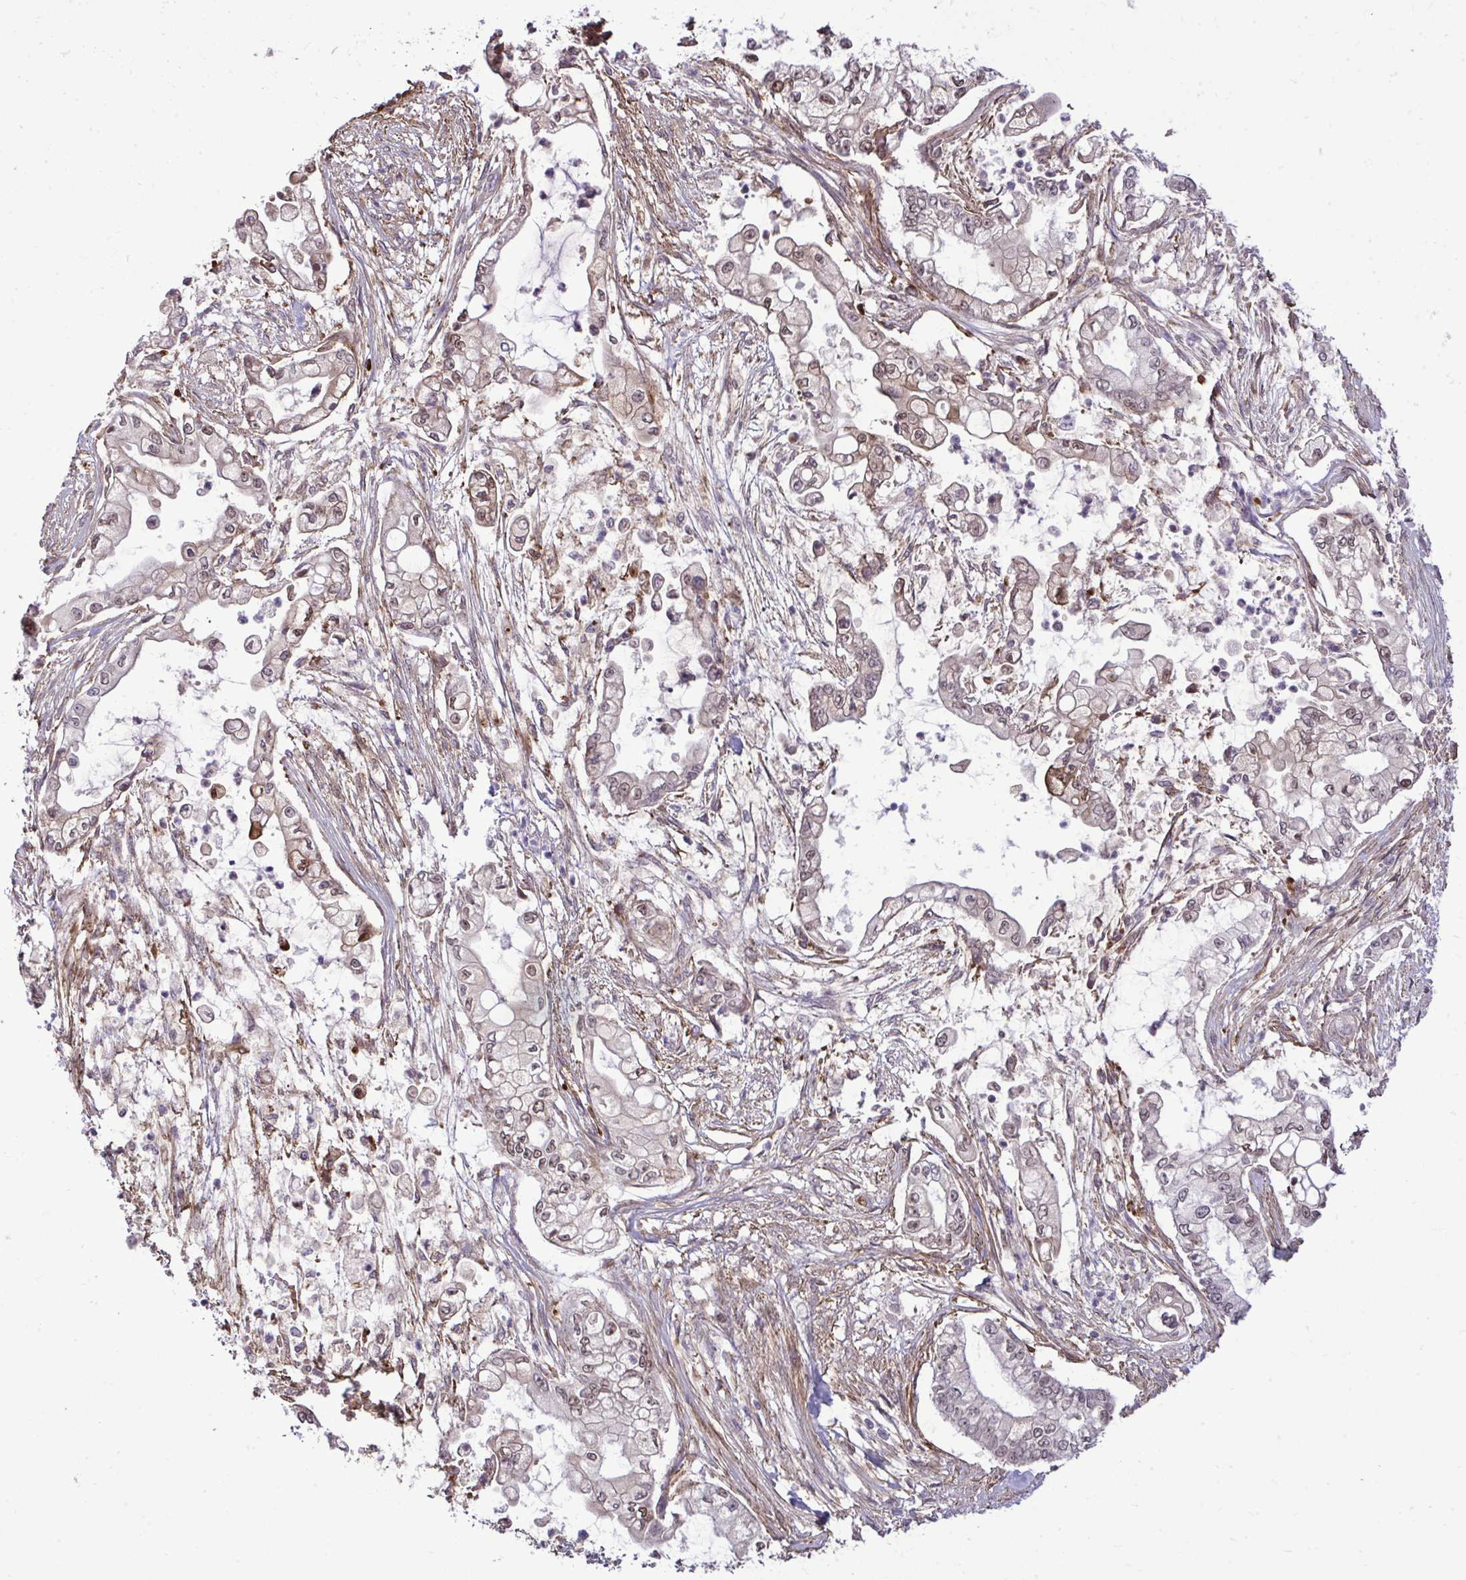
{"staining": {"intensity": "moderate", "quantity": "25%-75%", "location": "cytoplasmic/membranous,nuclear"}, "tissue": "pancreatic cancer", "cell_type": "Tumor cells", "image_type": "cancer", "snomed": [{"axis": "morphology", "description": "Adenocarcinoma, NOS"}, {"axis": "topography", "description": "Pancreas"}], "caption": "Pancreatic cancer stained with a brown dye demonstrates moderate cytoplasmic/membranous and nuclear positive positivity in about 25%-75% of tumor cells.", "gene": "ZSCAN9", "patient": {"sex": "female", "age": 69}}